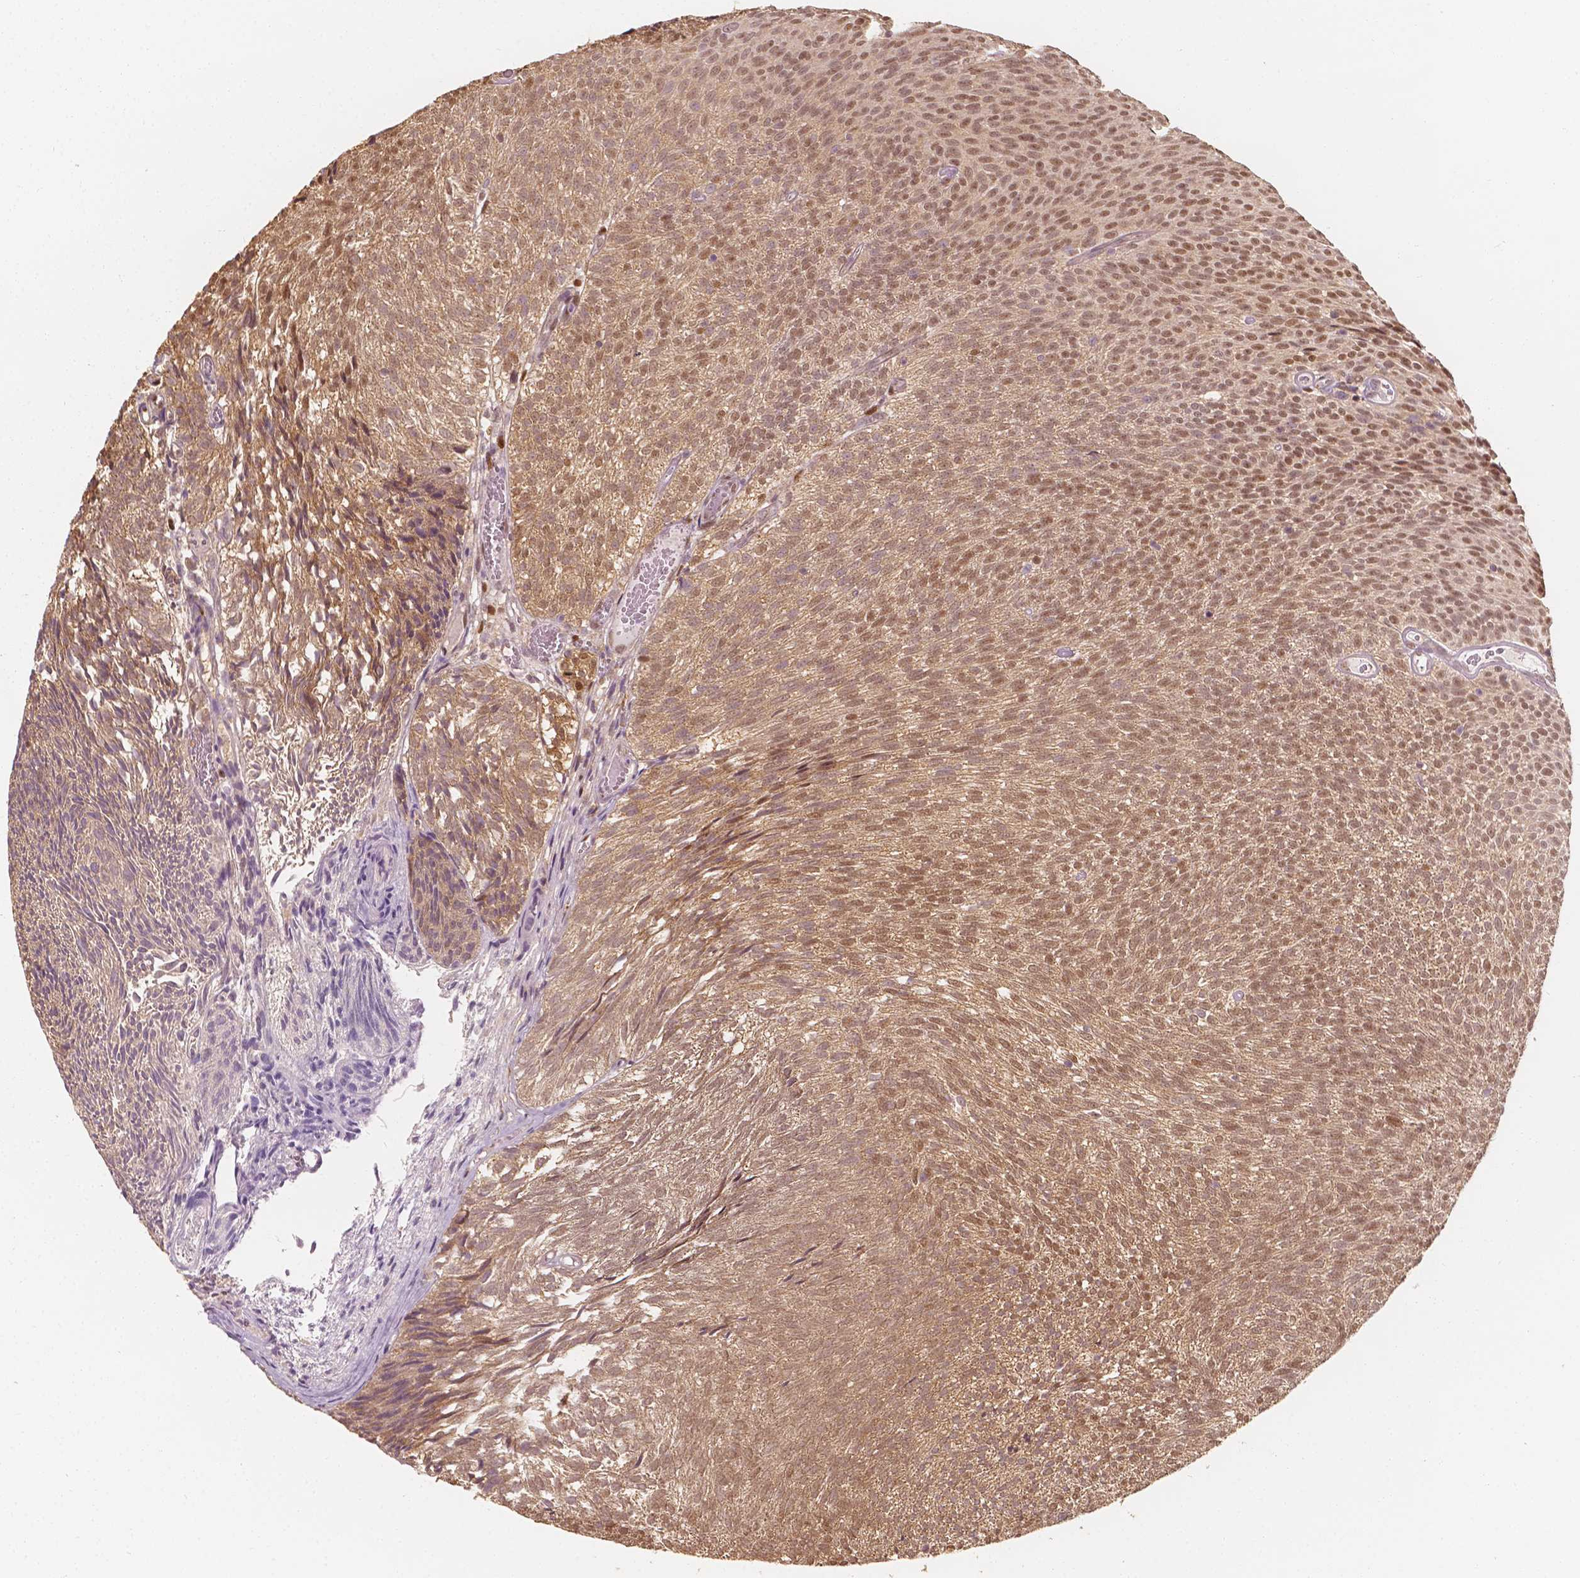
{"staining": {"intensity": "moderate", "quantity": "25%-75%", "location": "cytoplasmic/membranous,nuclear"}, "tissue": "urothelial cancer", "cell_type": "Tumor cells", "image_type": "cancer", "snomed": [{"axis": "morphology", "description": "Urothelial carcinoma, Low grade"}, {"axis": "topography", "description": "Urinary bladder"}], "caption": "High-magnification brightfield microscopy of urothelial carcinoma (low-grade) stained with DAB (brown) and counterstained with hematoxylin (blue). tumor cells exhibit moderate cytoplasmic/membranous and nuclear staining is seen in about25%-75% of cells.", "gene": "TBC1D17", "patient": {"sex": "male", "age": 77}}